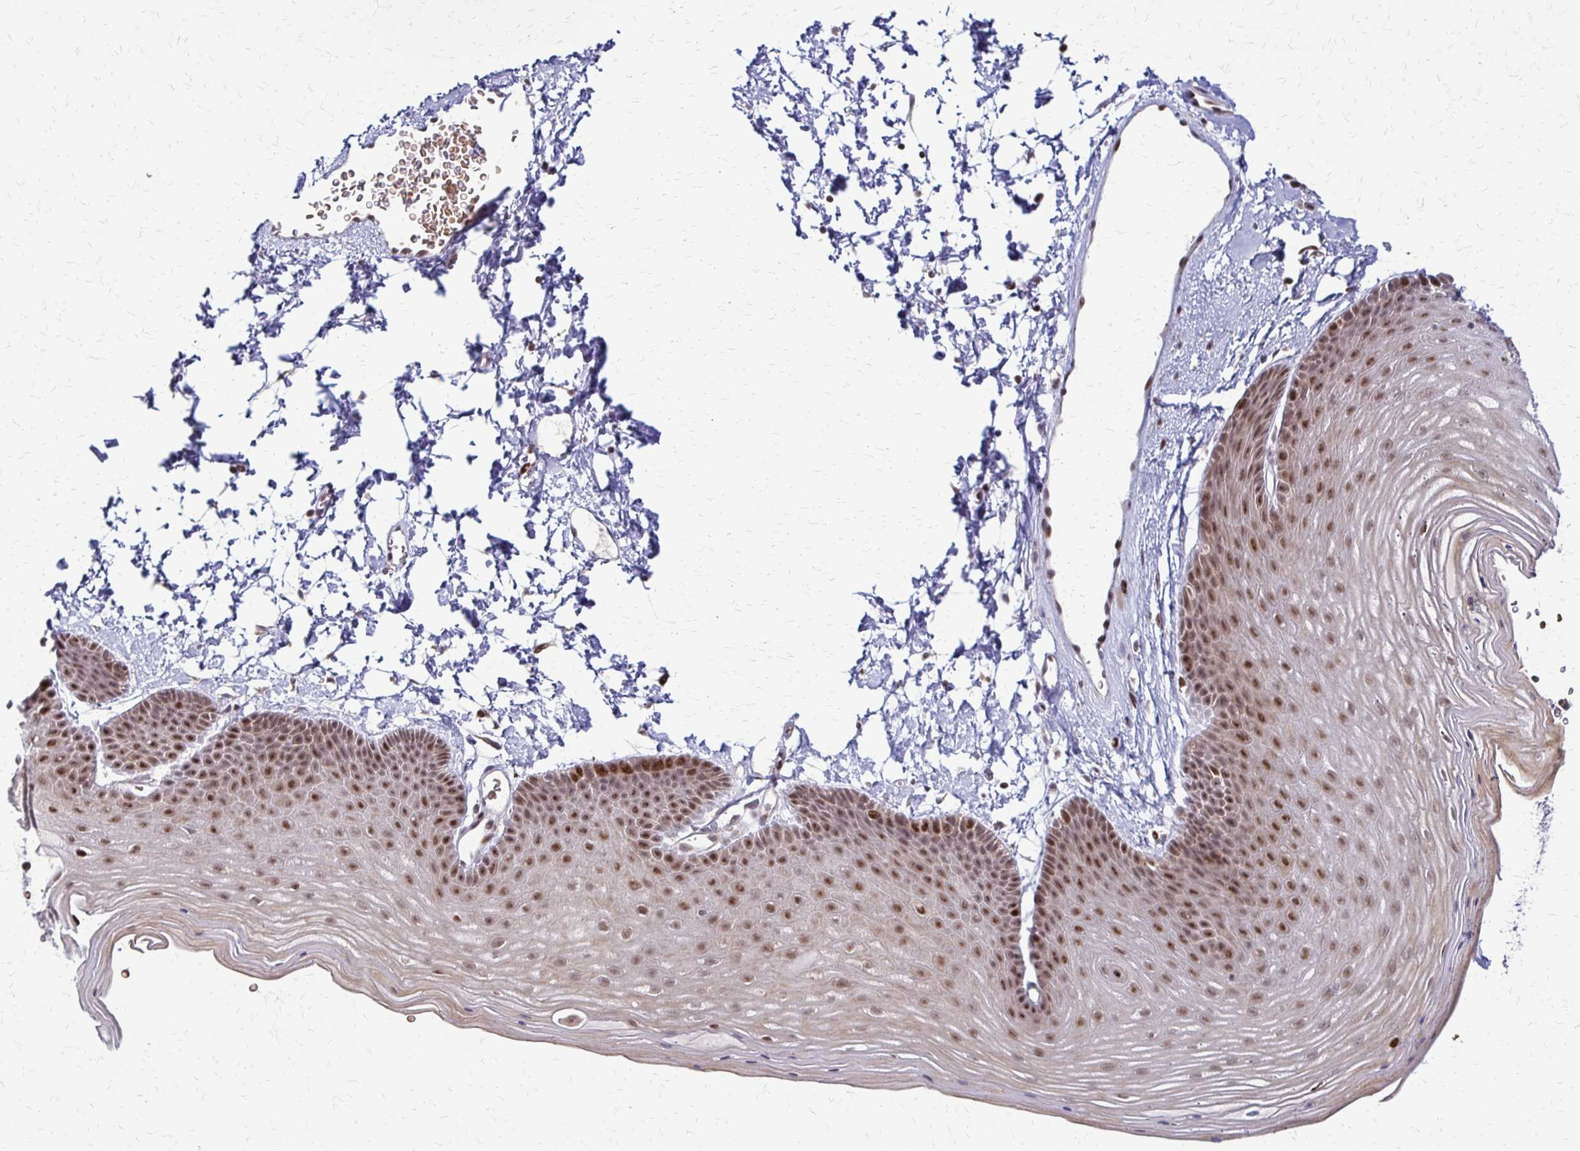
{"staining": {"intensity": "strong", "quantity": ">75%", "location": "nuclear"}, "tissue": "skin", "cell_type": "Epidermal cells", "image_type": "normal", "snomed": [{"axis": "morphology", "description": "Normal tissue, NOS"}, {"axis": "topography", "description": "Anal"}], "caption": "Protein staining of normal skin reveals strong nuclear expression in about >75% of epidermal cells. The staining was performed using DAB to visualize the protein expression in brown, while the nuclei were stained in blue with hematoxylin (Magnification: 20x).", "gene": "TRIR", "patient": {"sex": "male", "age": 53}}